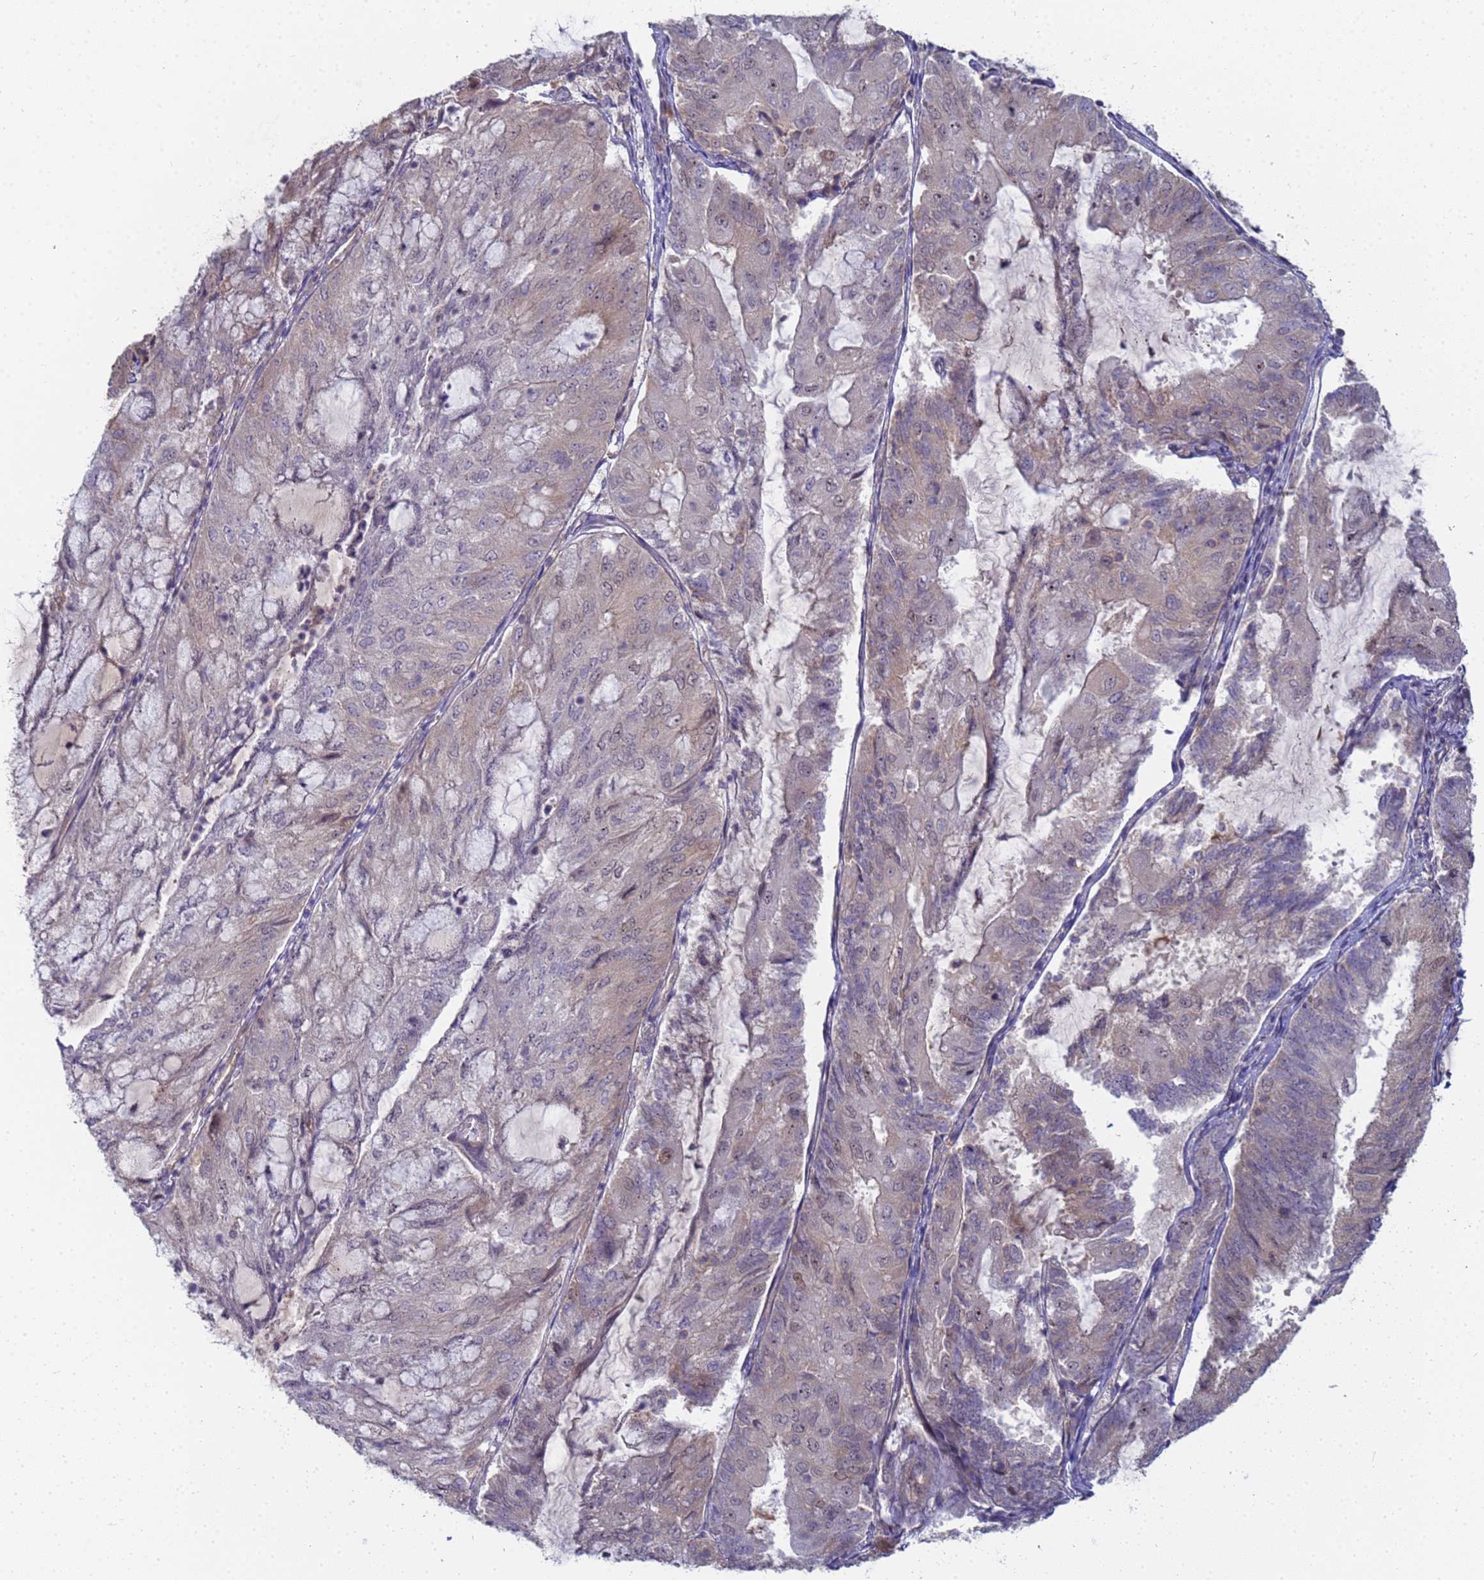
{"staining": {"intensity": "weak", "quantity": "<25%", "location": "cytoplasmic/membranous"}, "tissue": "endometrial cancer", "cell_type": "Tumor cells", "image_type": "cancer", "snomed": [{"axis": "morphology", "description": "Adenocarcinoma, NOS"}, {"axis": "topography", "description": "Endometrium"}], "caption": "The micrograph displays no staining of tumor cells in endometrial cancer (adenocarcinoma).", "gene": "SHARPIN", "patient": {"sex": "female", "age": 81}}